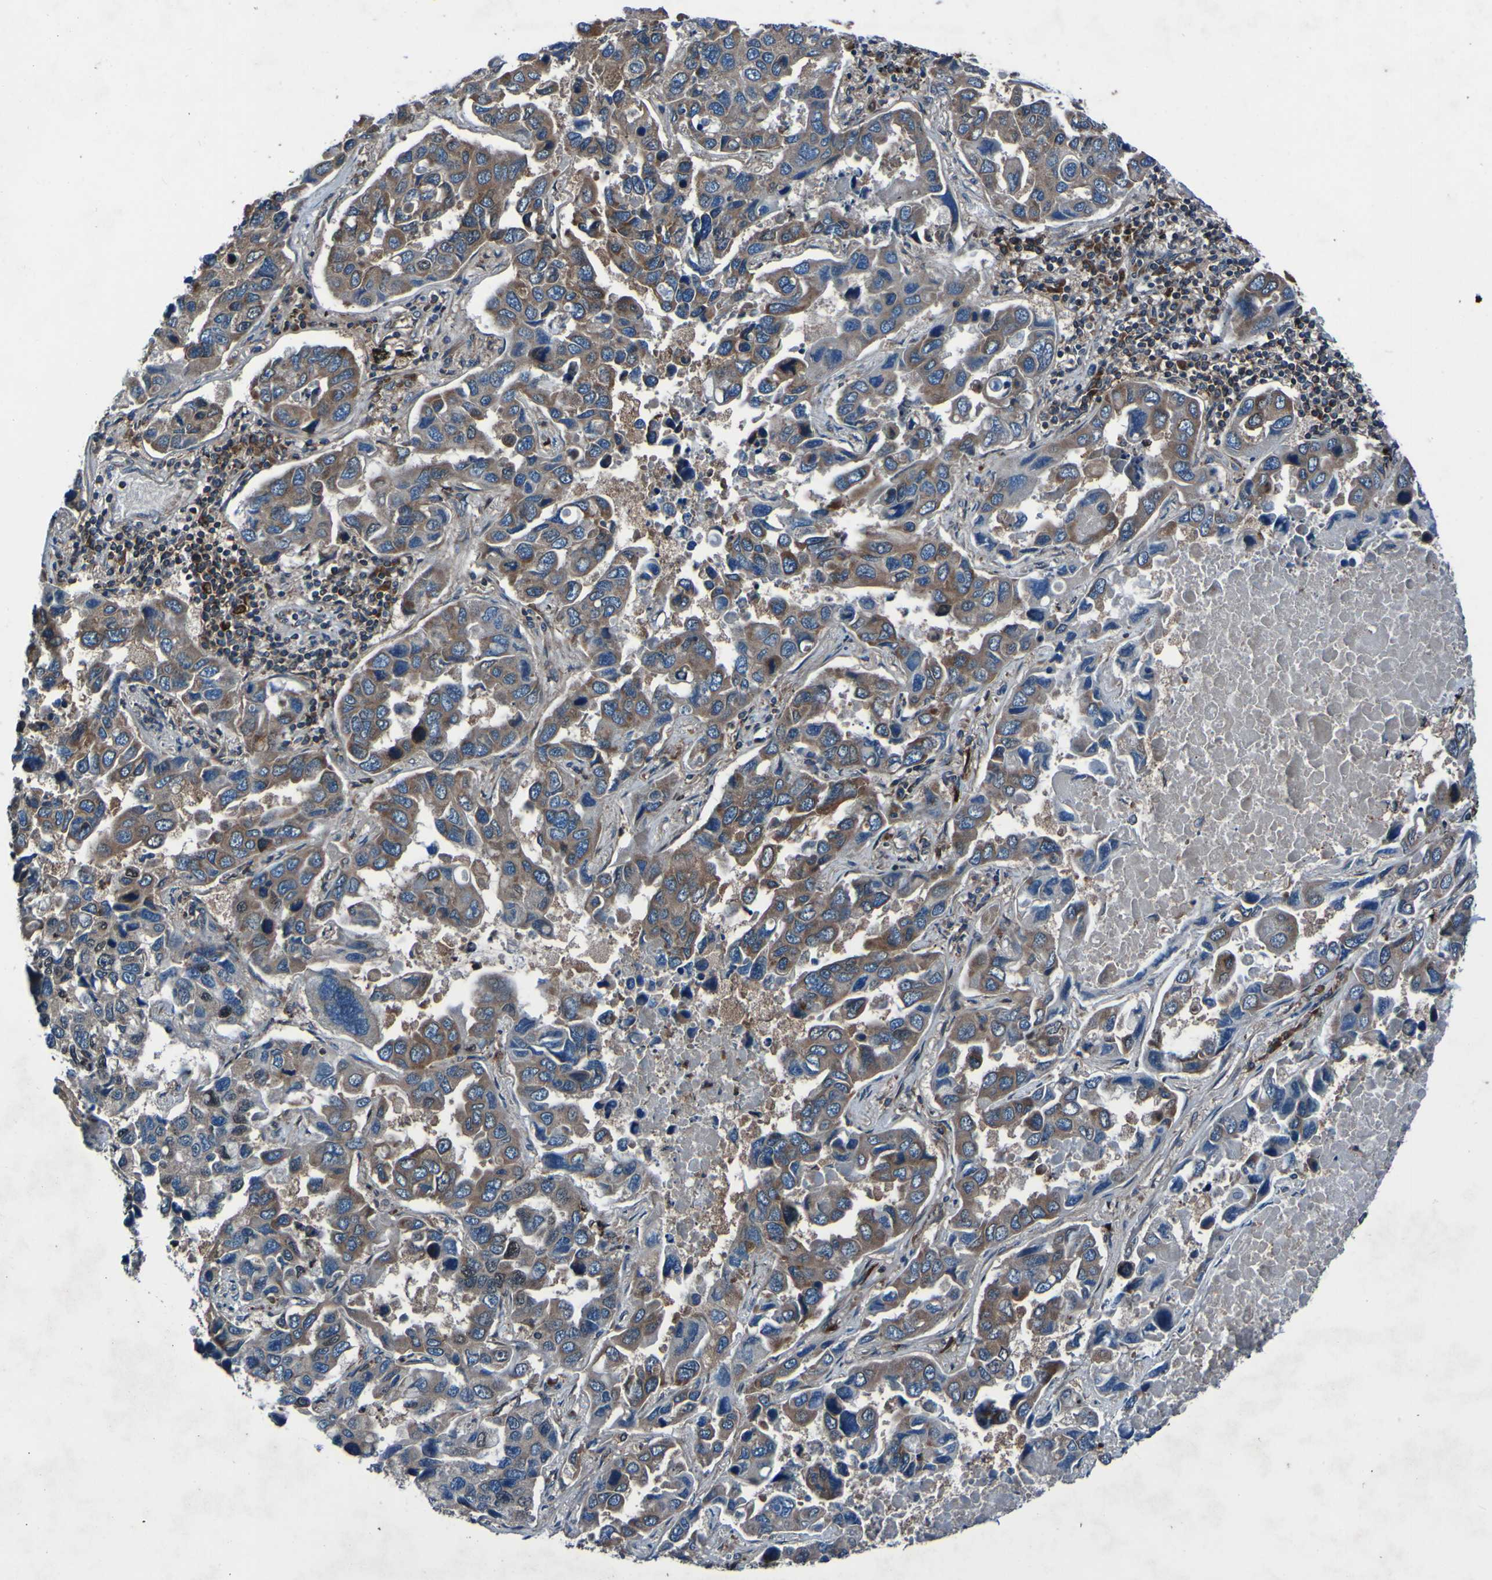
{"staining": {"intensity": "moderate", "quantity": ">75%", "location": "cytoplasmic/membranous"}, "tissue": "lung cancer", "cell_type": "Tumor cells", "image_type": "cancer", "snomed": [{"axis": "morphology", "description": "Adenocarcinoma, NOS"}, {"axis": "topography", "description": "Lung"}], "caption": "High-power microscopy captured an immunohistochemistry image of adenocarcinoma (lung), revealing moderate cytoplasmic/membranous positivity in about >75% of tumor cells.", "gene": "RAB5B", "patient": {"sex": "male", "age": 64}}